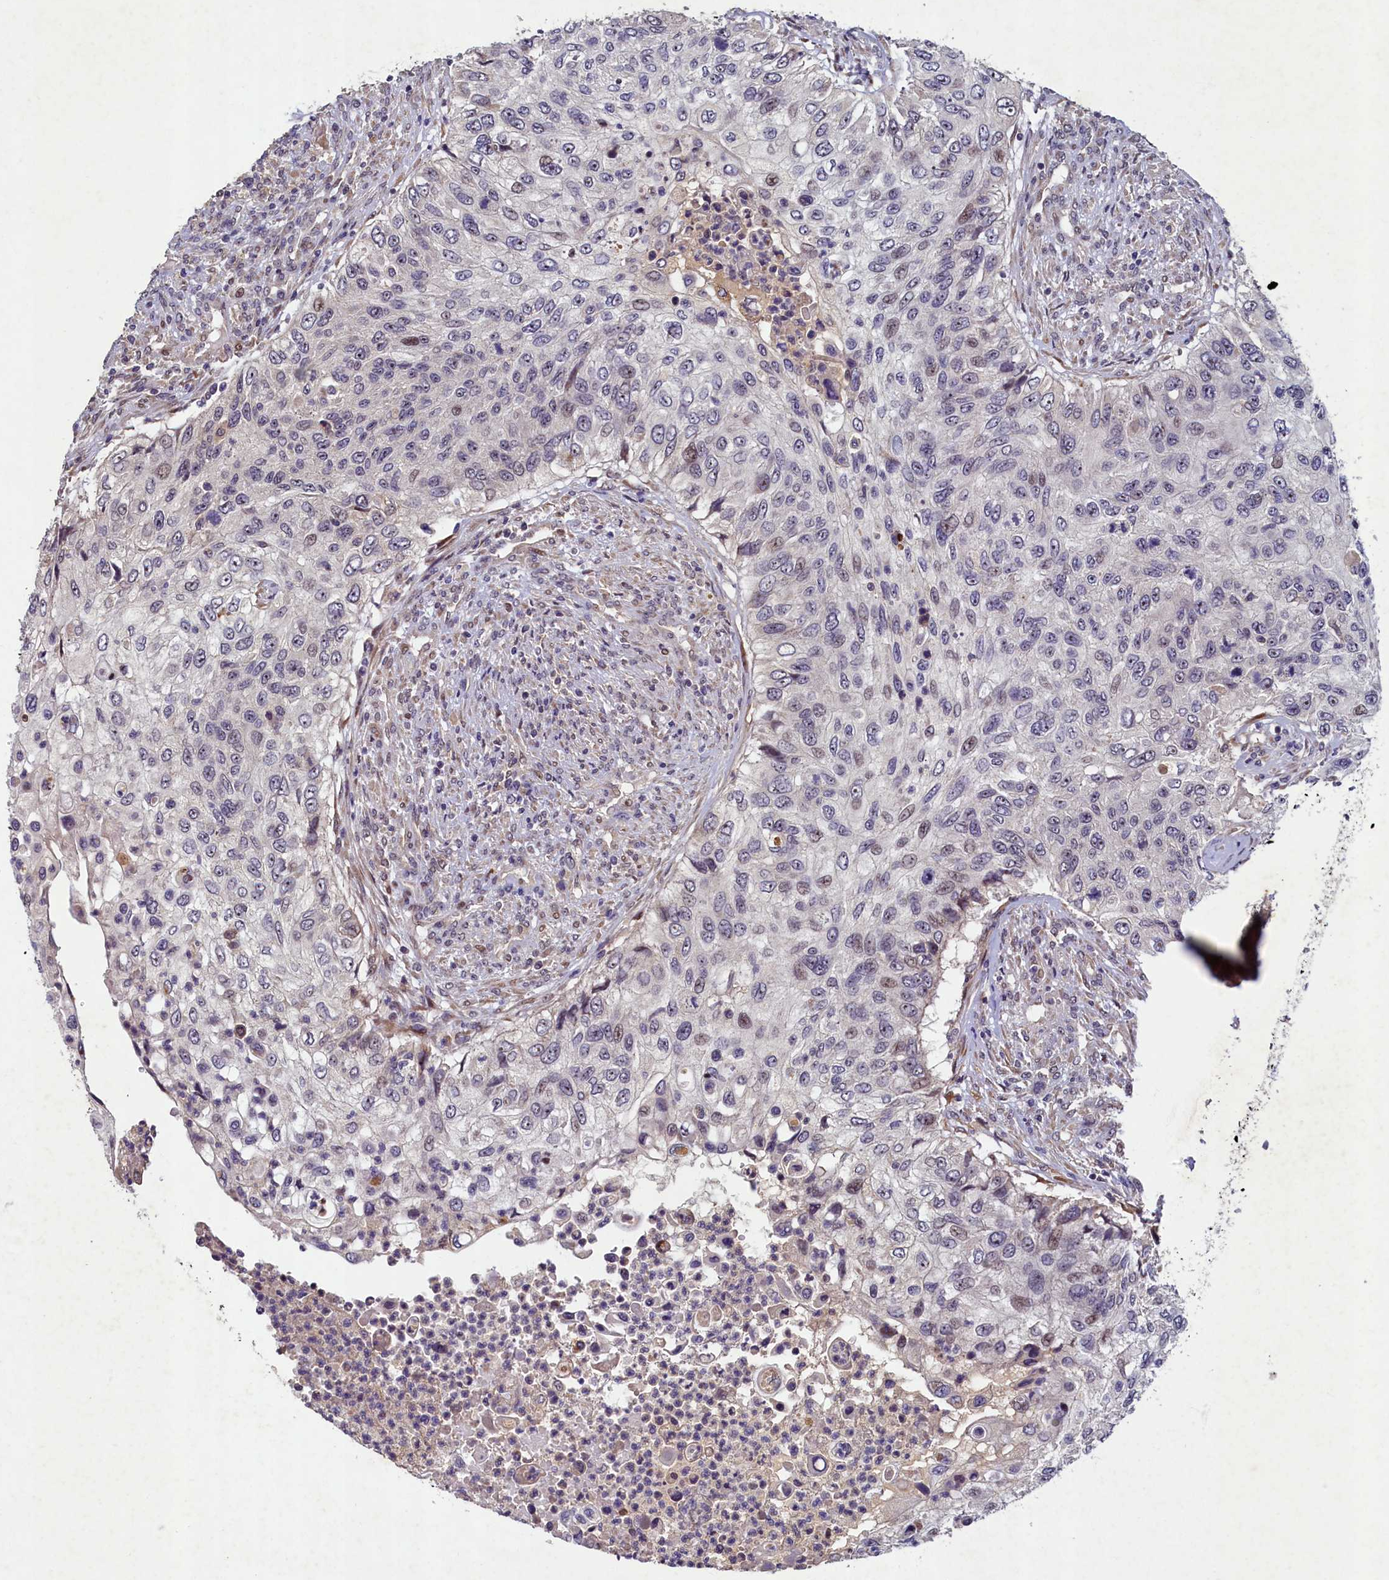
{"staining": {"intensity": "weak", "quantity": "<25%", "location": "nuclear"}, "tissue": "urothelial cancer", "cell_type": "Tumor cells", "image_type": "cancer", "snomed": [{"axis": "morphology", "description": "Urothelial carcinoma, High grade"}, {"axis": "topography", "description": "Urinary bladder"}], "caption": "The image exhibits no staining of tumor cells in high-grade urothelial carcinoma.", "gene": "LATS2", "patient": {"sex": "female", "age": 60}}